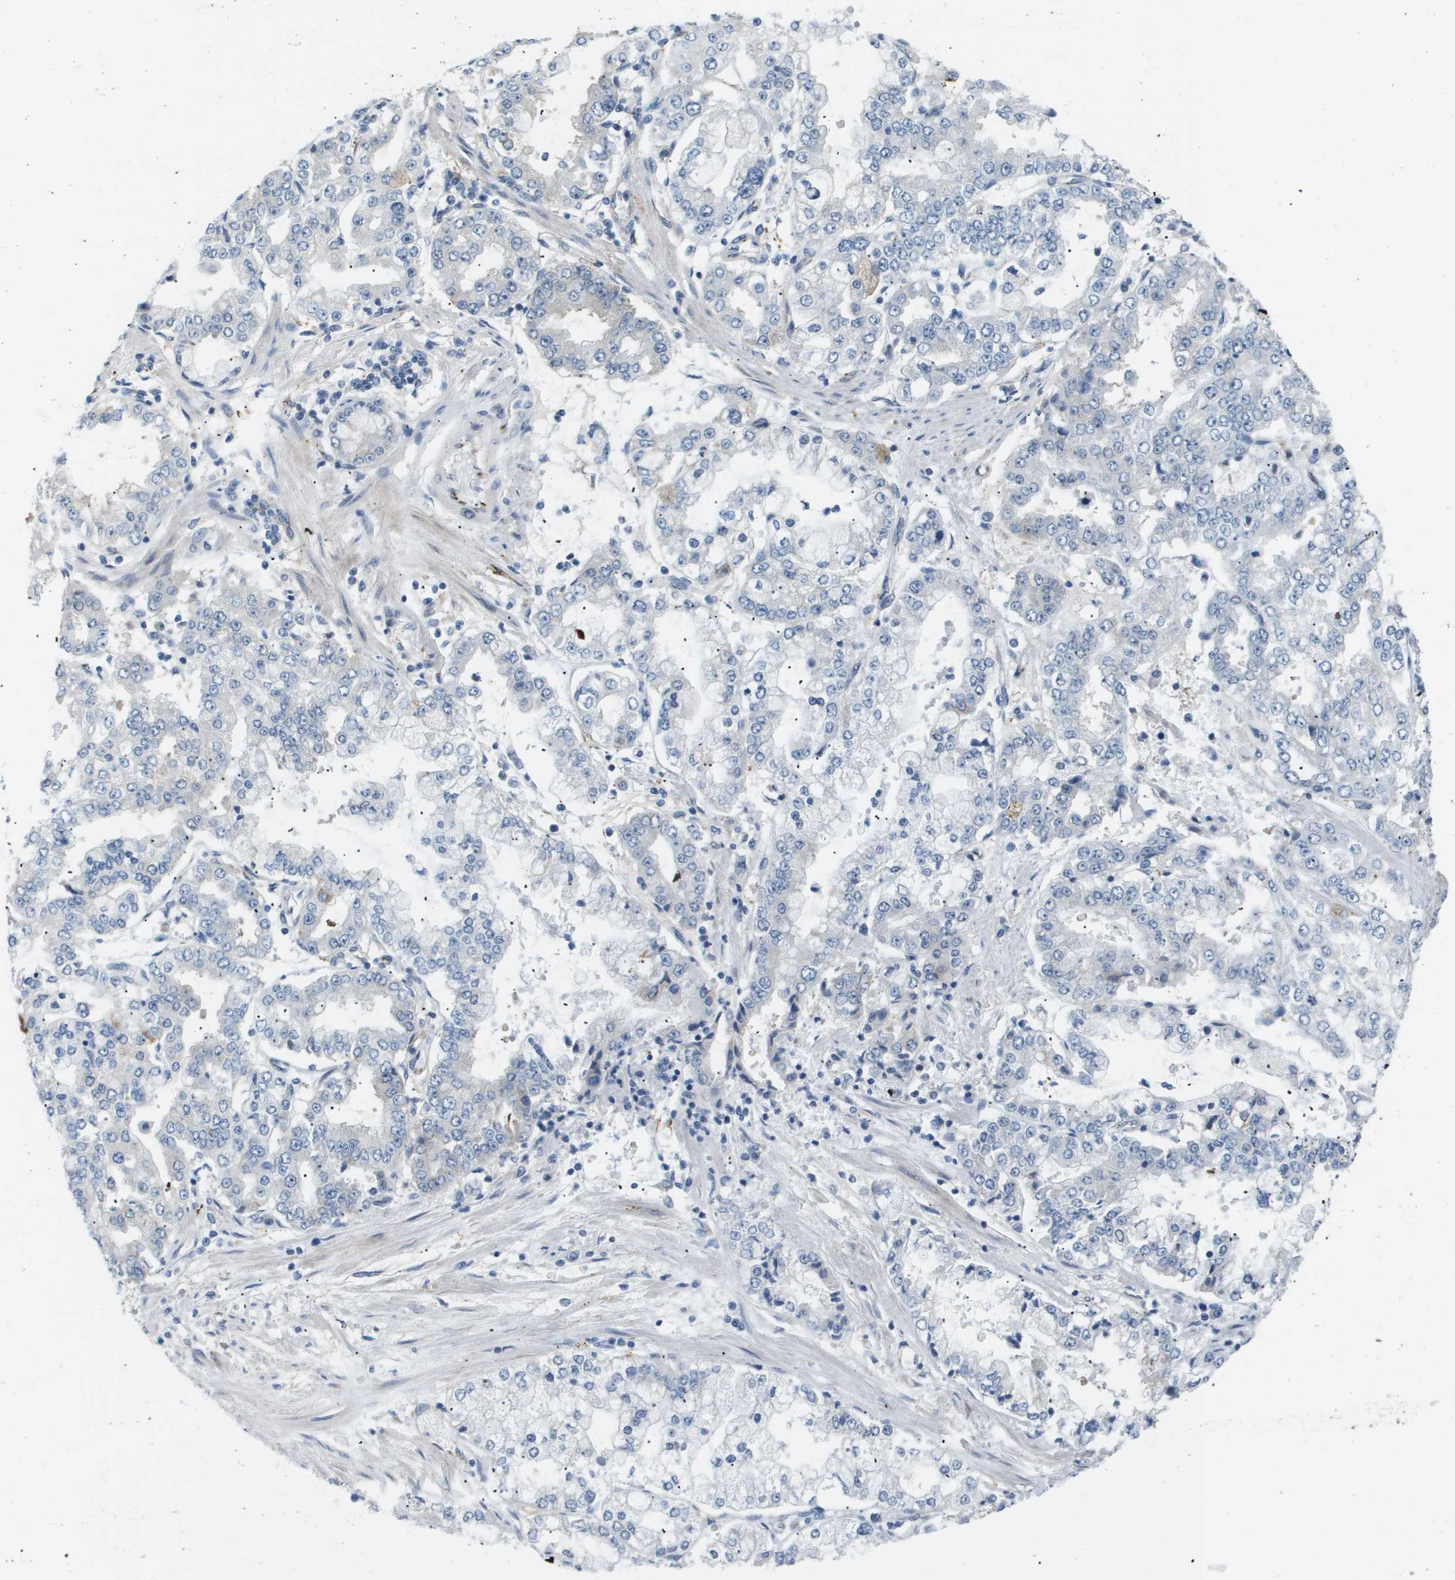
{"staining": {"intensity": "negative", "quantity": "none", "location": "none"}, "tissue": "stomach cancer", "cell_type": "Tumor cells", "image_type": "cancer", "snomed": [{"axis": "morphology", "description": "Adenocarcinoma, NOS"}, {"axis": "topography", "description": "Stomach"}], "caption": "IHC histopathology image of human adenocarcinoma (stomach) stained for a protein (brown), which demonstrates no expression in tumor cells.", "gene": "OTUD5", "patient": {"sex": "male", "age": 76}}